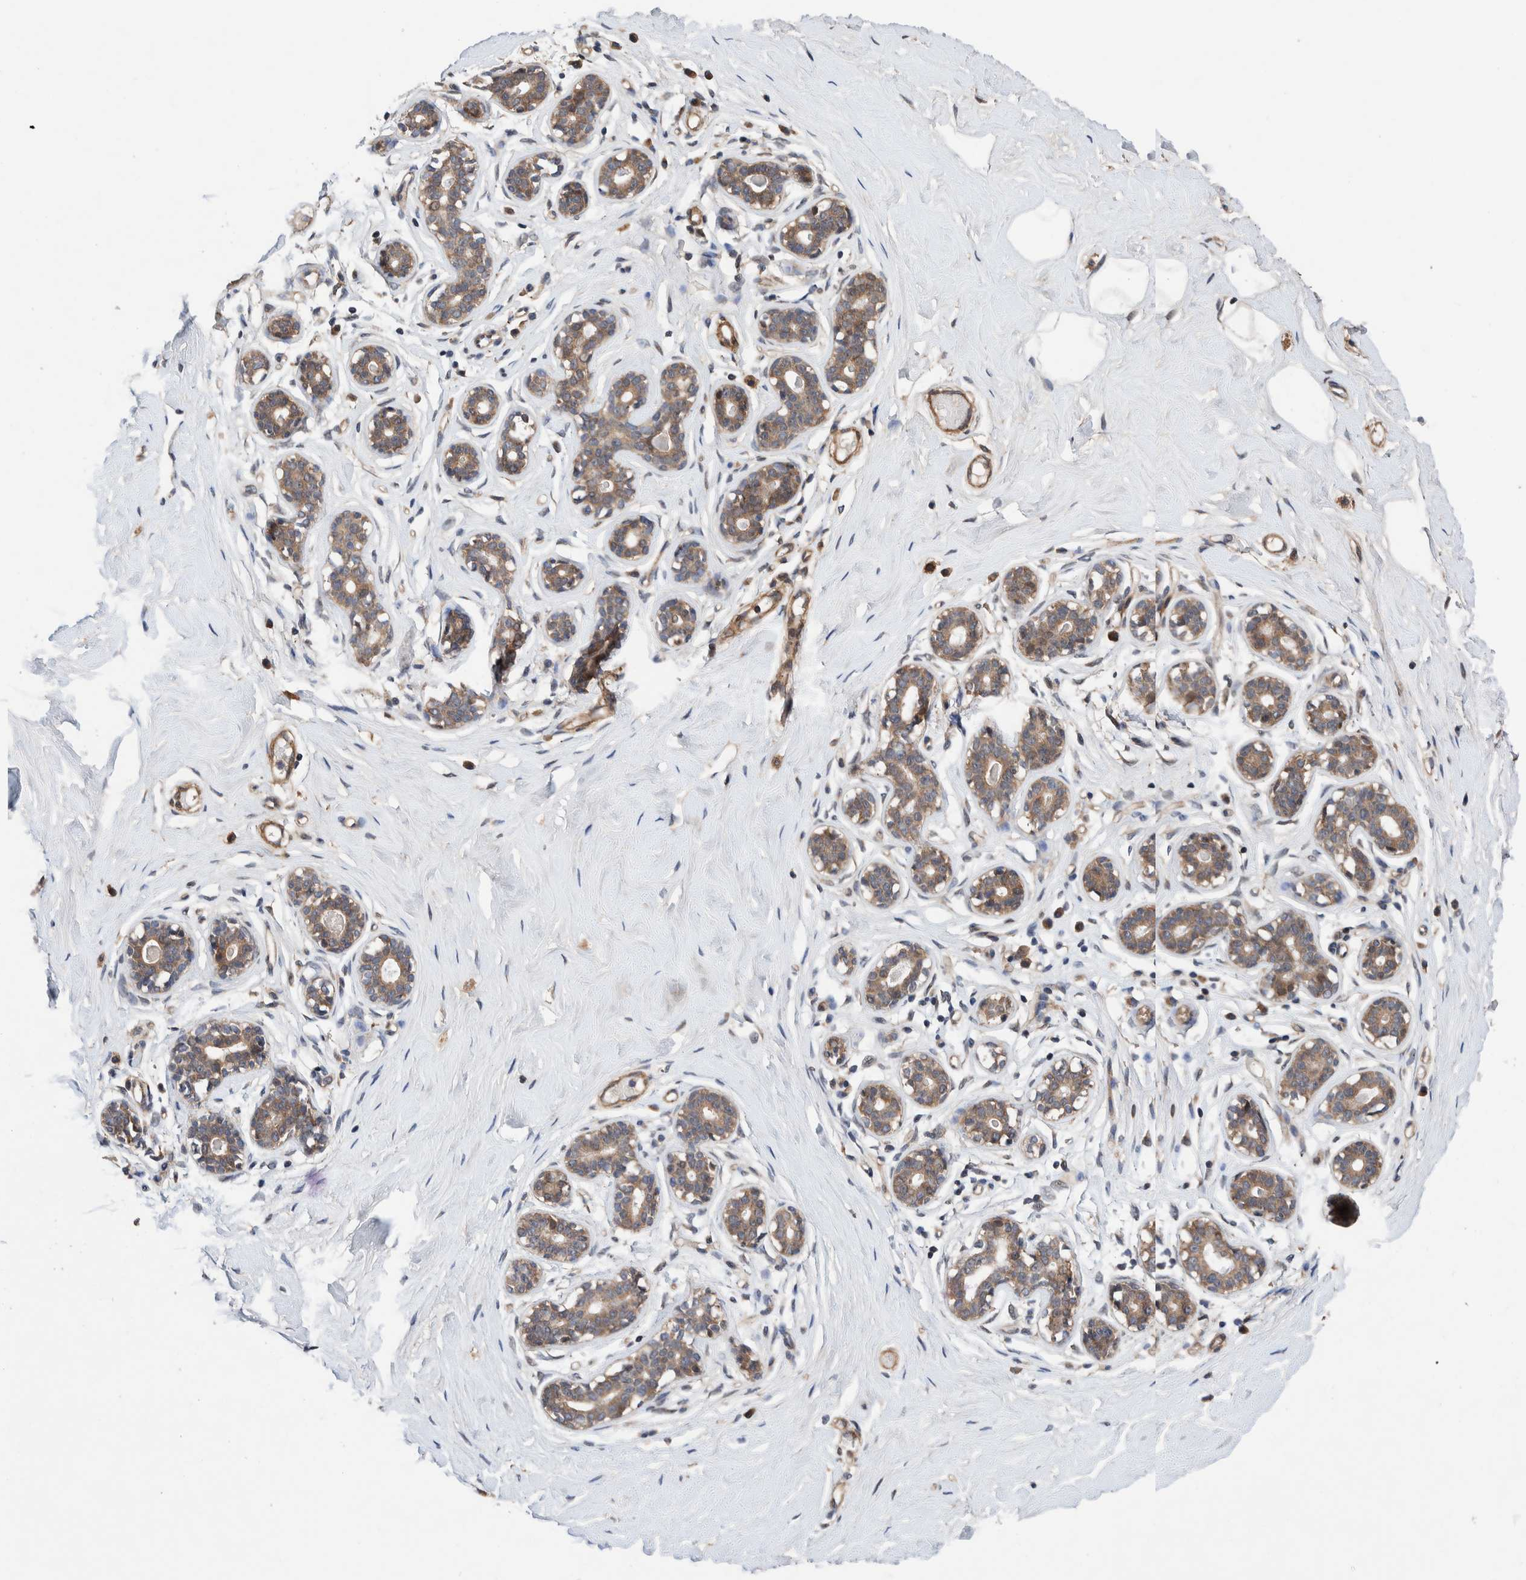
{"staining": {"intensity": "negative", "quantity": "none", "location": "none"}, "tissue": "breast", "cell_type": "Adipocytes", "image_type": "normal", "snomed": [{"axis": "morphology", "description": "Normal tissue, NOS"}, {"axis": "topography", "description": "Breast"}], "caption": "IHC micrograph of benign breast: breast stained with DAB demonstrates no significant protein positivity in adipocytes.", "gene": "PIK3R6", "patient": {"sex": "female", "age": 23}}